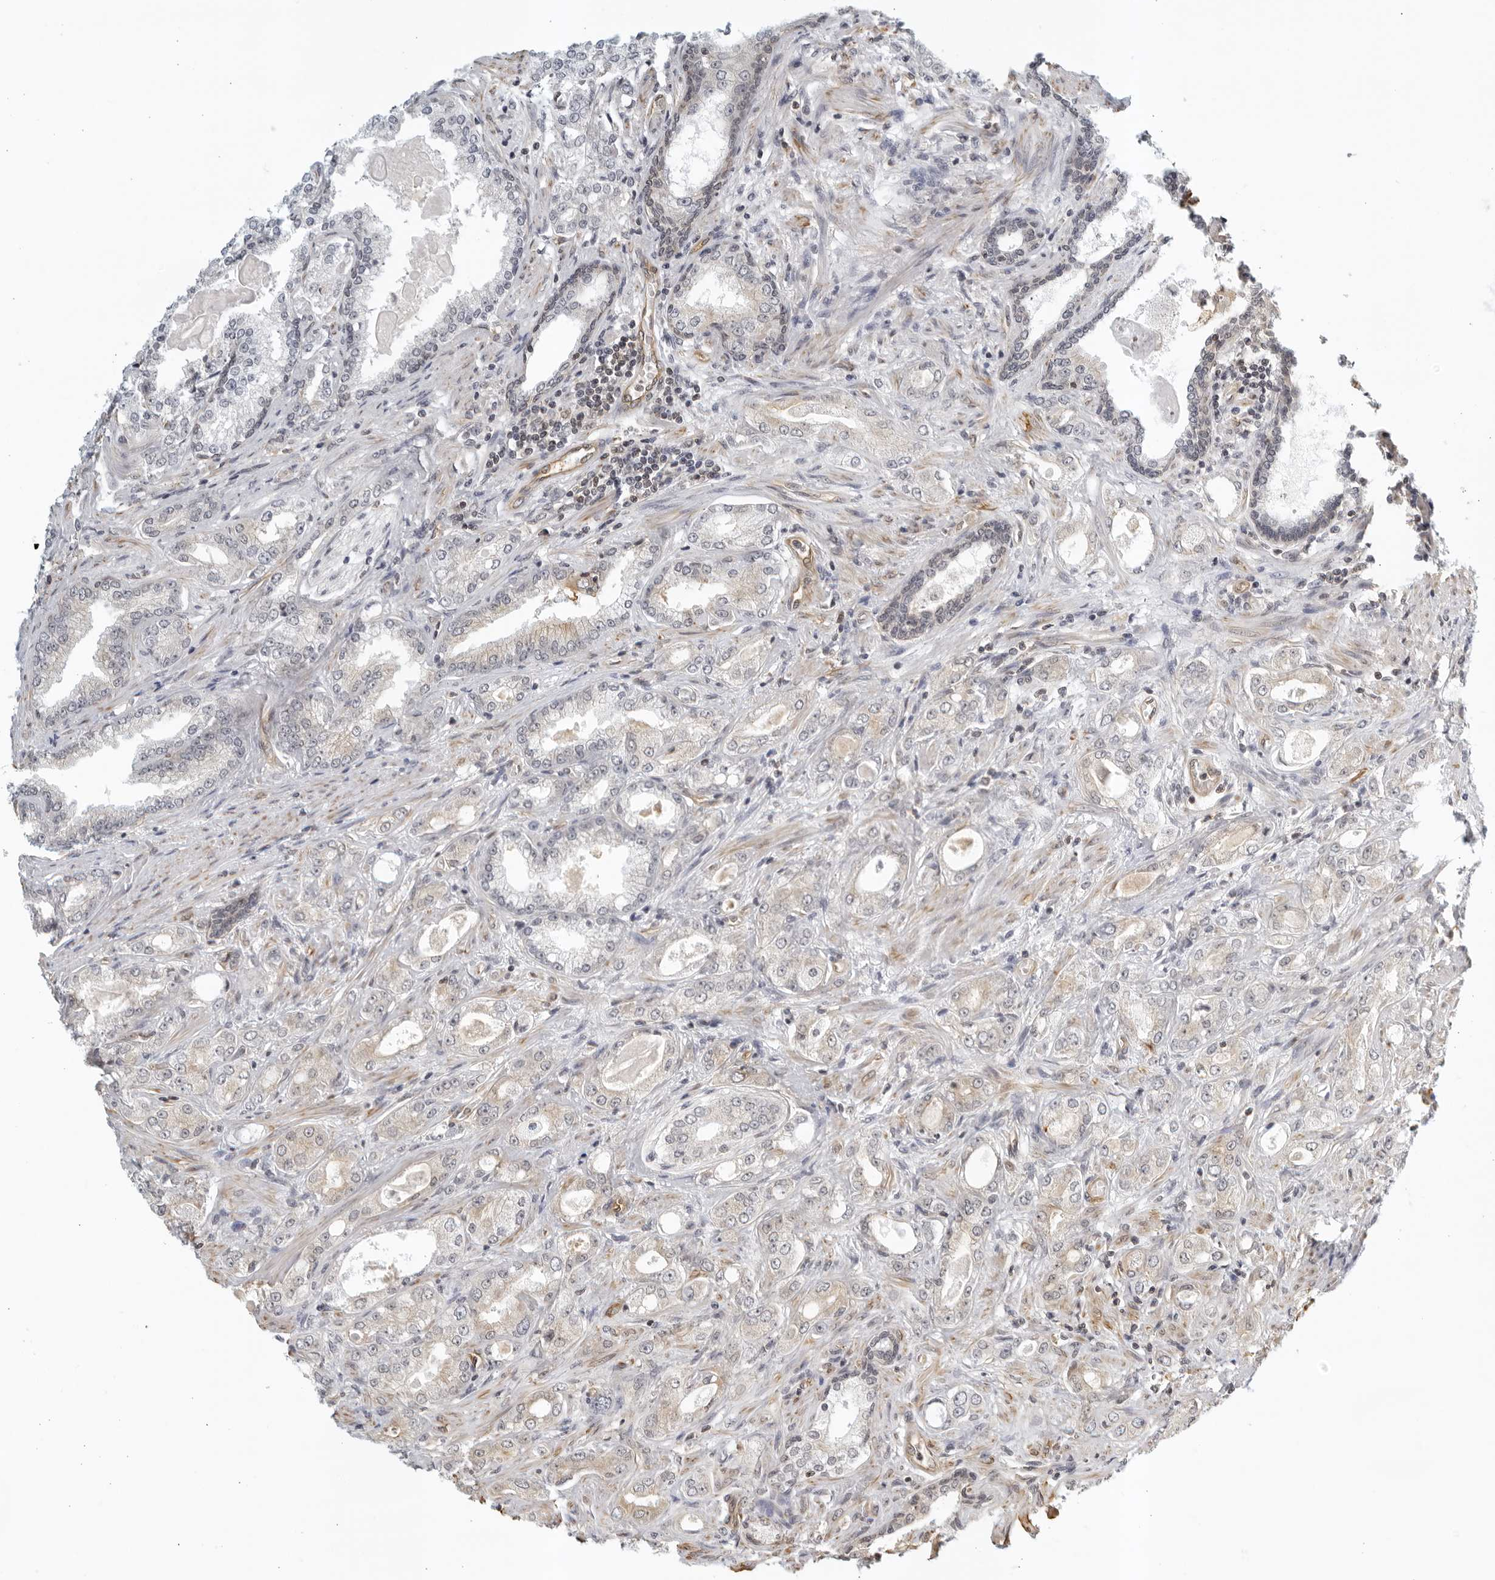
{"staining": {"intensity": "negative", "quantity": "none", "location": "none"}, "tissue": "prostate cancer", "cell_type": "Tumor cells", "image_type": "cancer", "snomed": [{"axis": "morphology", "description": "Normal tissue, NOS"}, {"axis": "morphology", "description": "Adenocarcinoma, High grade"}, {"axis": "topography", "description": "Prostate"}], "caption": "Prostate cancer was stained to show a protein in brown. There is no significant staining in tumor cells.", "gene": "SERTAD4", "patient": {"sex": "male", "age": 83}}